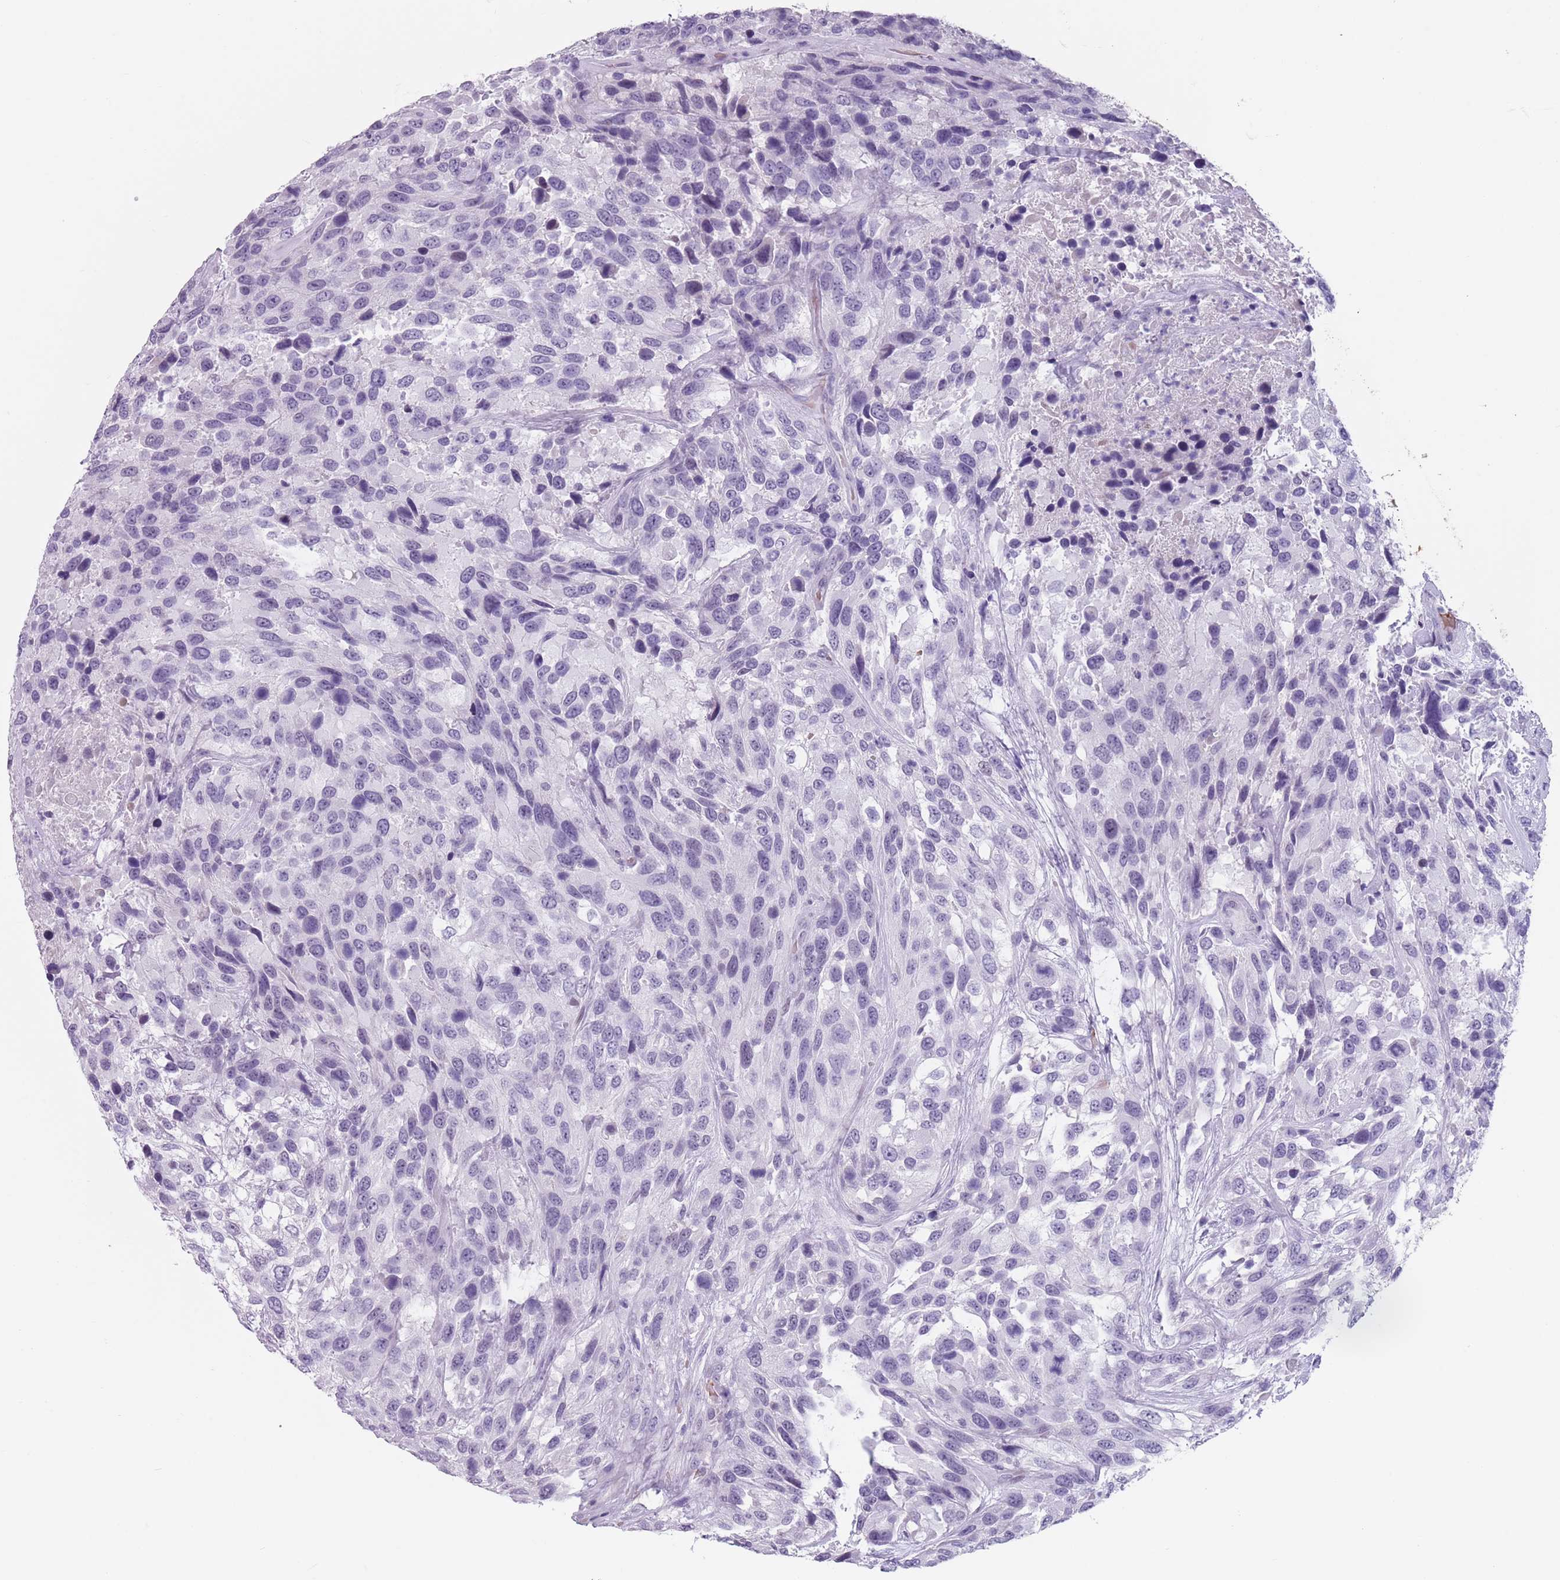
{"staining": {"intensity": "weak", "quantity": "<25%", "location": "nuclear"}, "tissue": "urothelial cancer", "cell_type": "Tumor cells", "image_type": "cancer", "snomed": [{"axis": "morphology", "description": "Urothelial carcinoma, High grade"}, {"axis": "topography", "description": "Urinary bladder"}], "caption": "This is an IHC image of human urothelial cancer. There is no staining in tumor cells.", "gene": "SPESP1", "patient": {"sex": "female", "age": 70}}